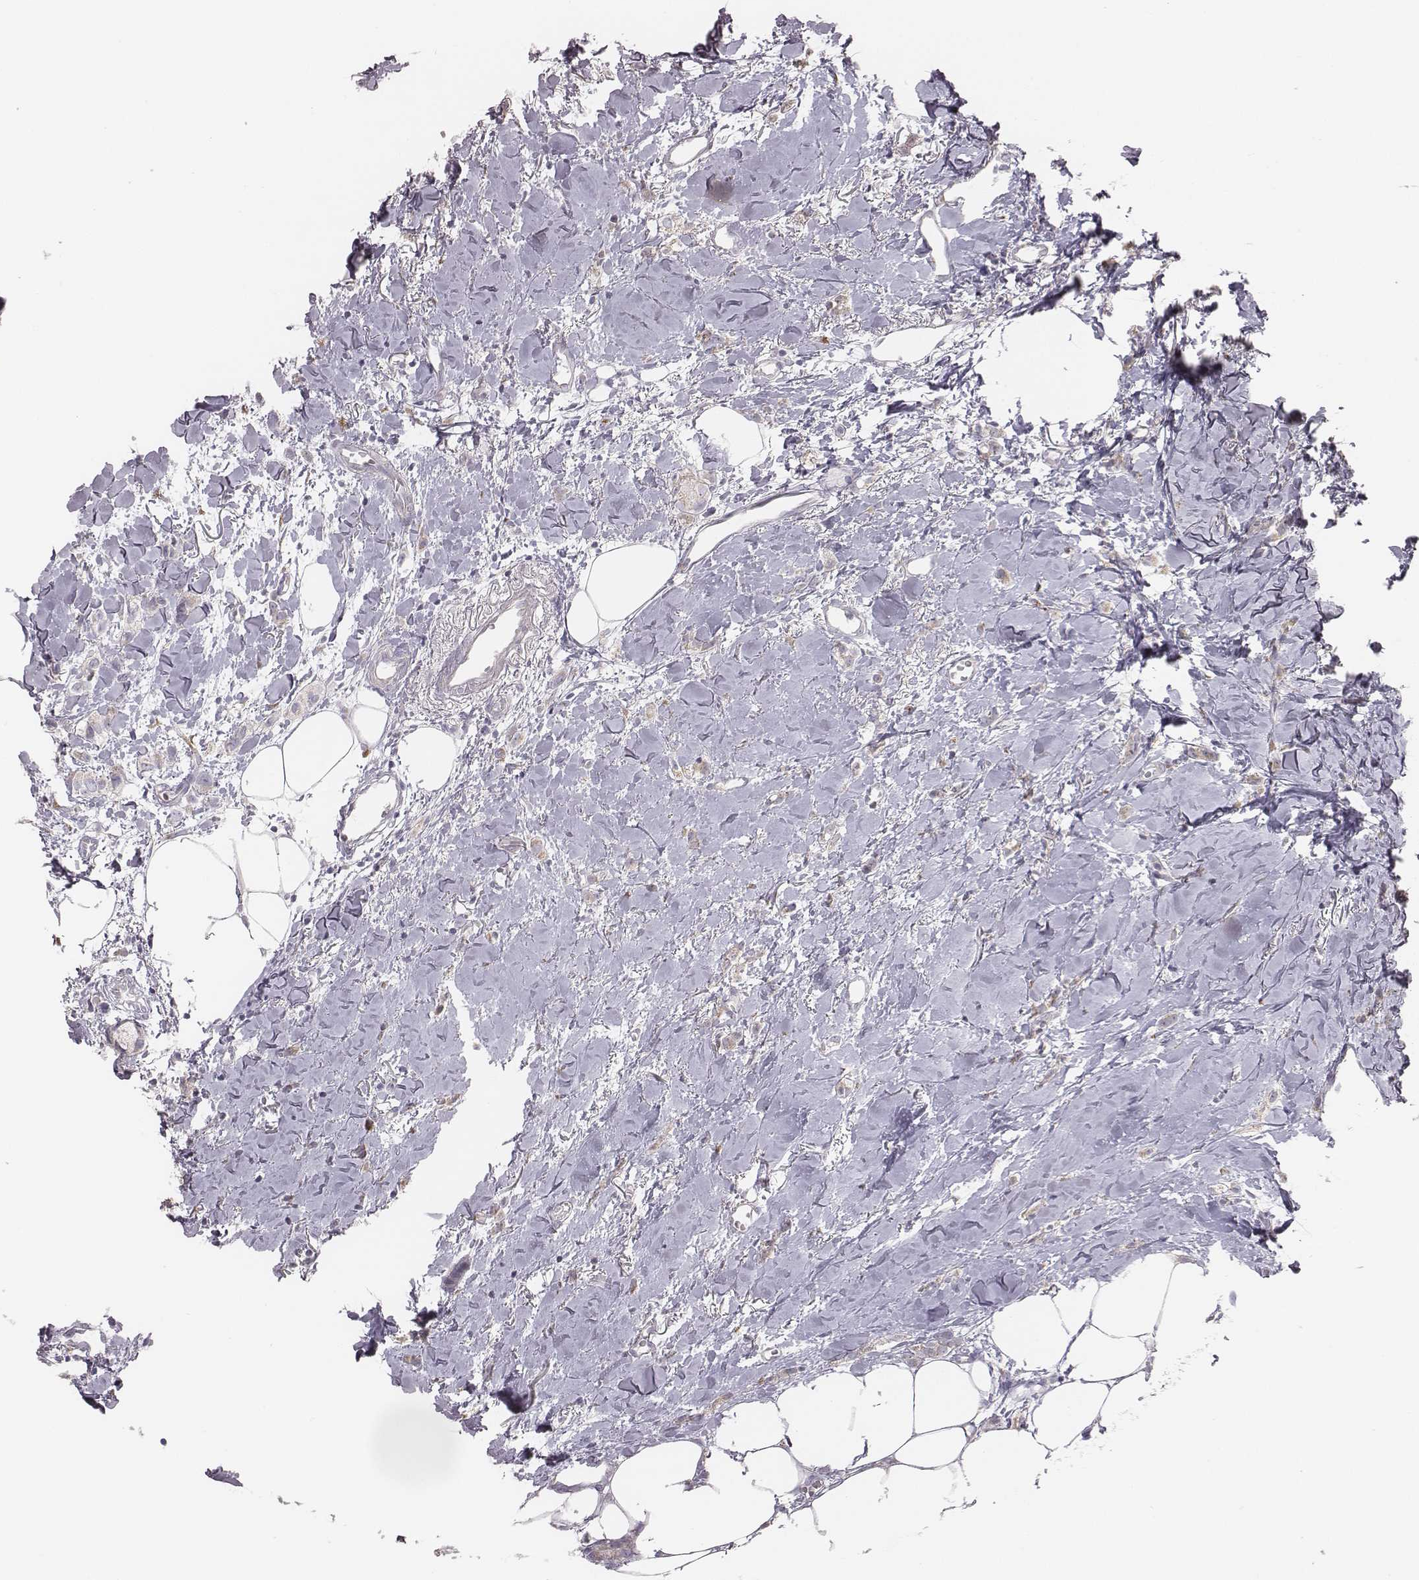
{"staining": {"intensity": "weak", "quantity": "<25%", "location": "cytoplasmic/membranous"}, "tissue": "breast cancer", "cell_type": "Tumor cells", "image_type": "cancer", "snomed": [{"axis": "morphology", "description": "Duct carcinoma"}, {"axis": "topography", "description": "Breast"}], "caption": "Immunohistochemistry (IHC) micrograph of infiltrating ductal carcinoma (breast) stained for a protein (brown), which reveals no staining in tumor cells.", "gene": "C6orf58", "patient": {"sex": "female", "age": 85}}